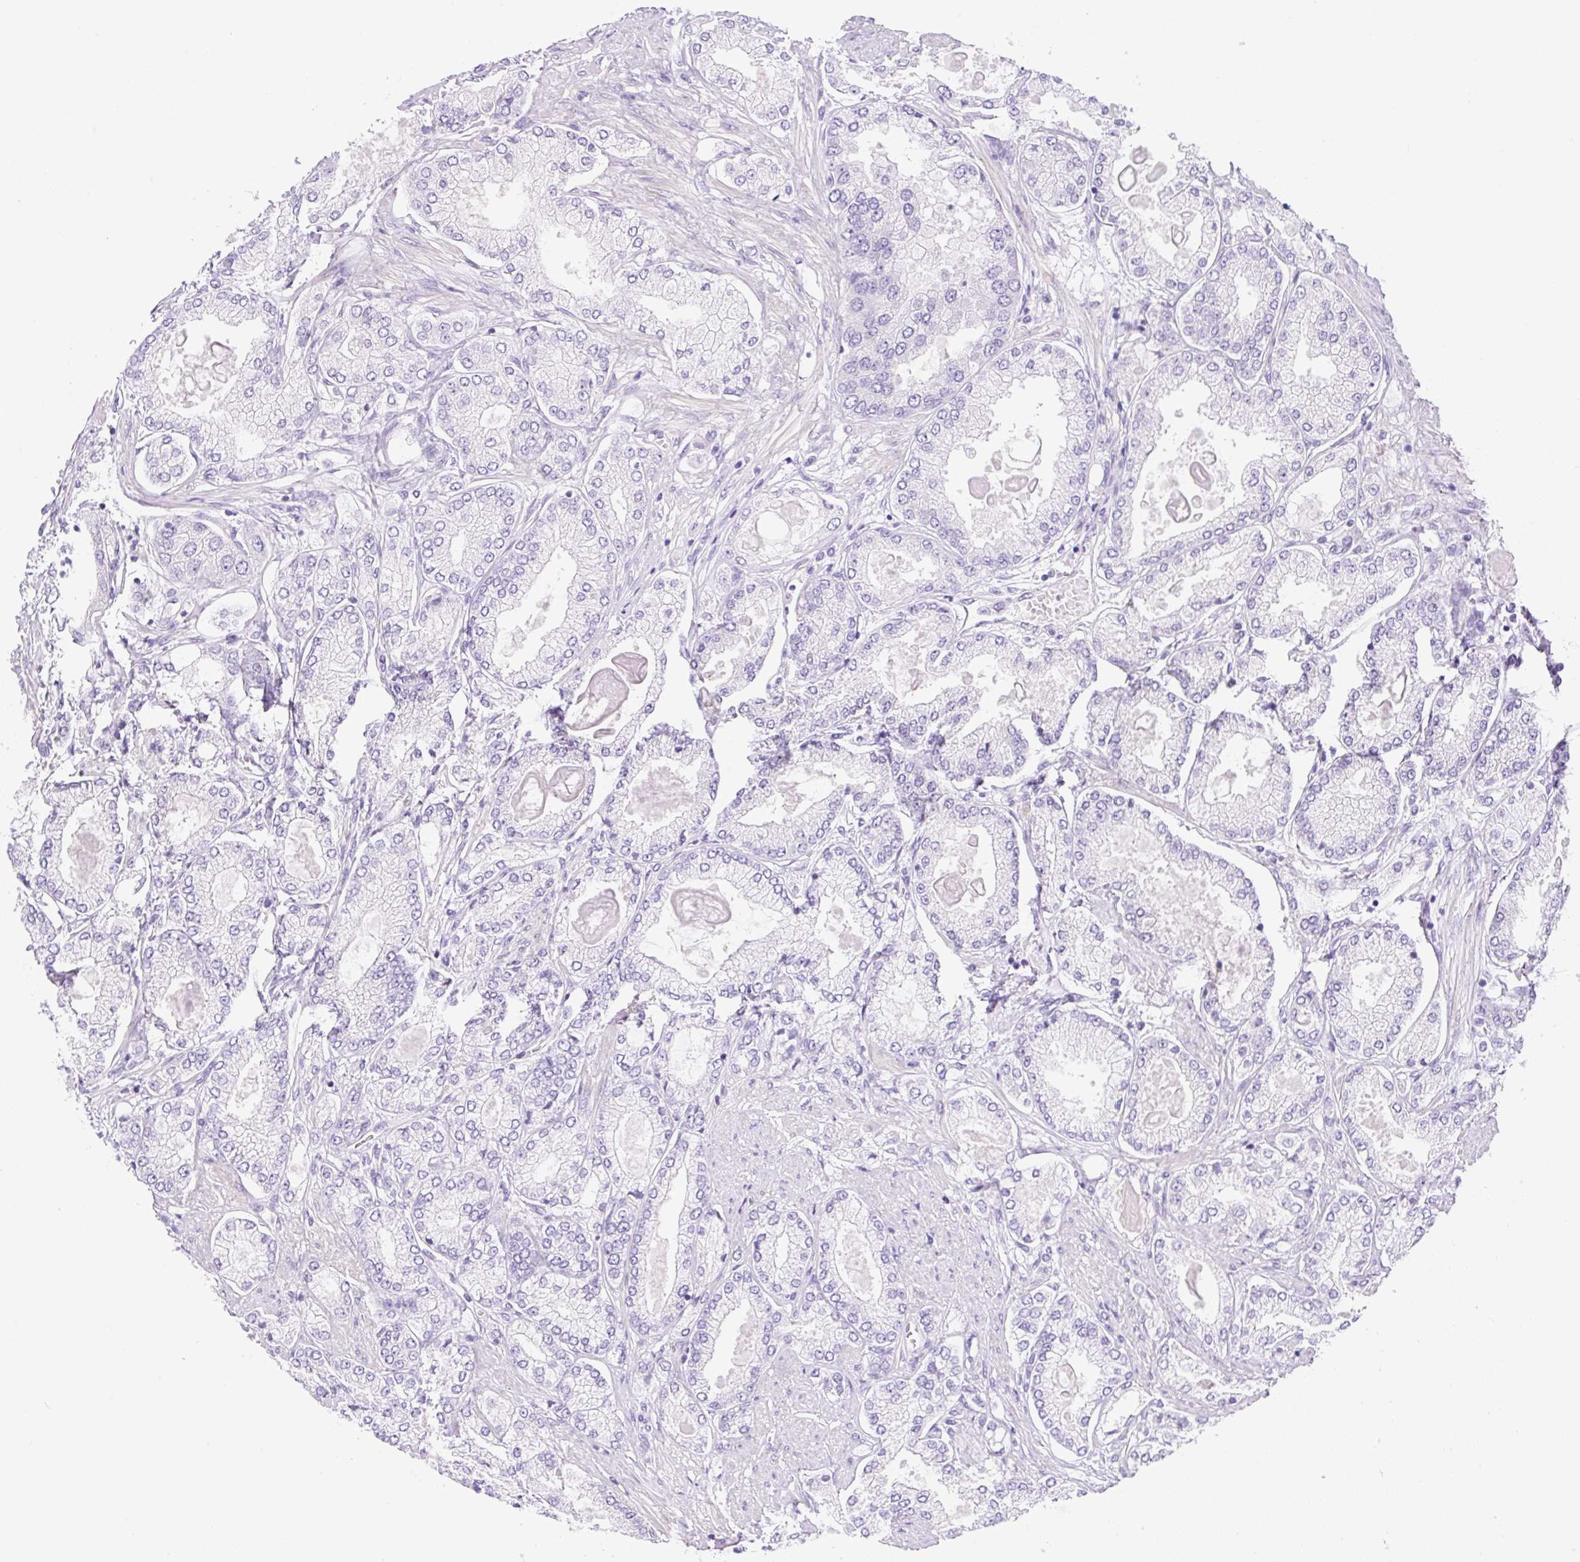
{"staining": {"intensity": "negative", "quantity": "none", "location": "none"}, "tissue": "prostate cancer", "cell_type": "Tumor cells", "image_type": "cancer", "snomed": [{"axis": "morphology", "description": "Adenocarcinoma, High grade"}, {"axis": "topography", "description": "Prostate"}], "caption": "Tumor cells are negative for brown protein staining in prostate adenocarcinoma (high-grade).", "gene": "CAMK2B", "patient": {"sex": "male", "age": 68}}